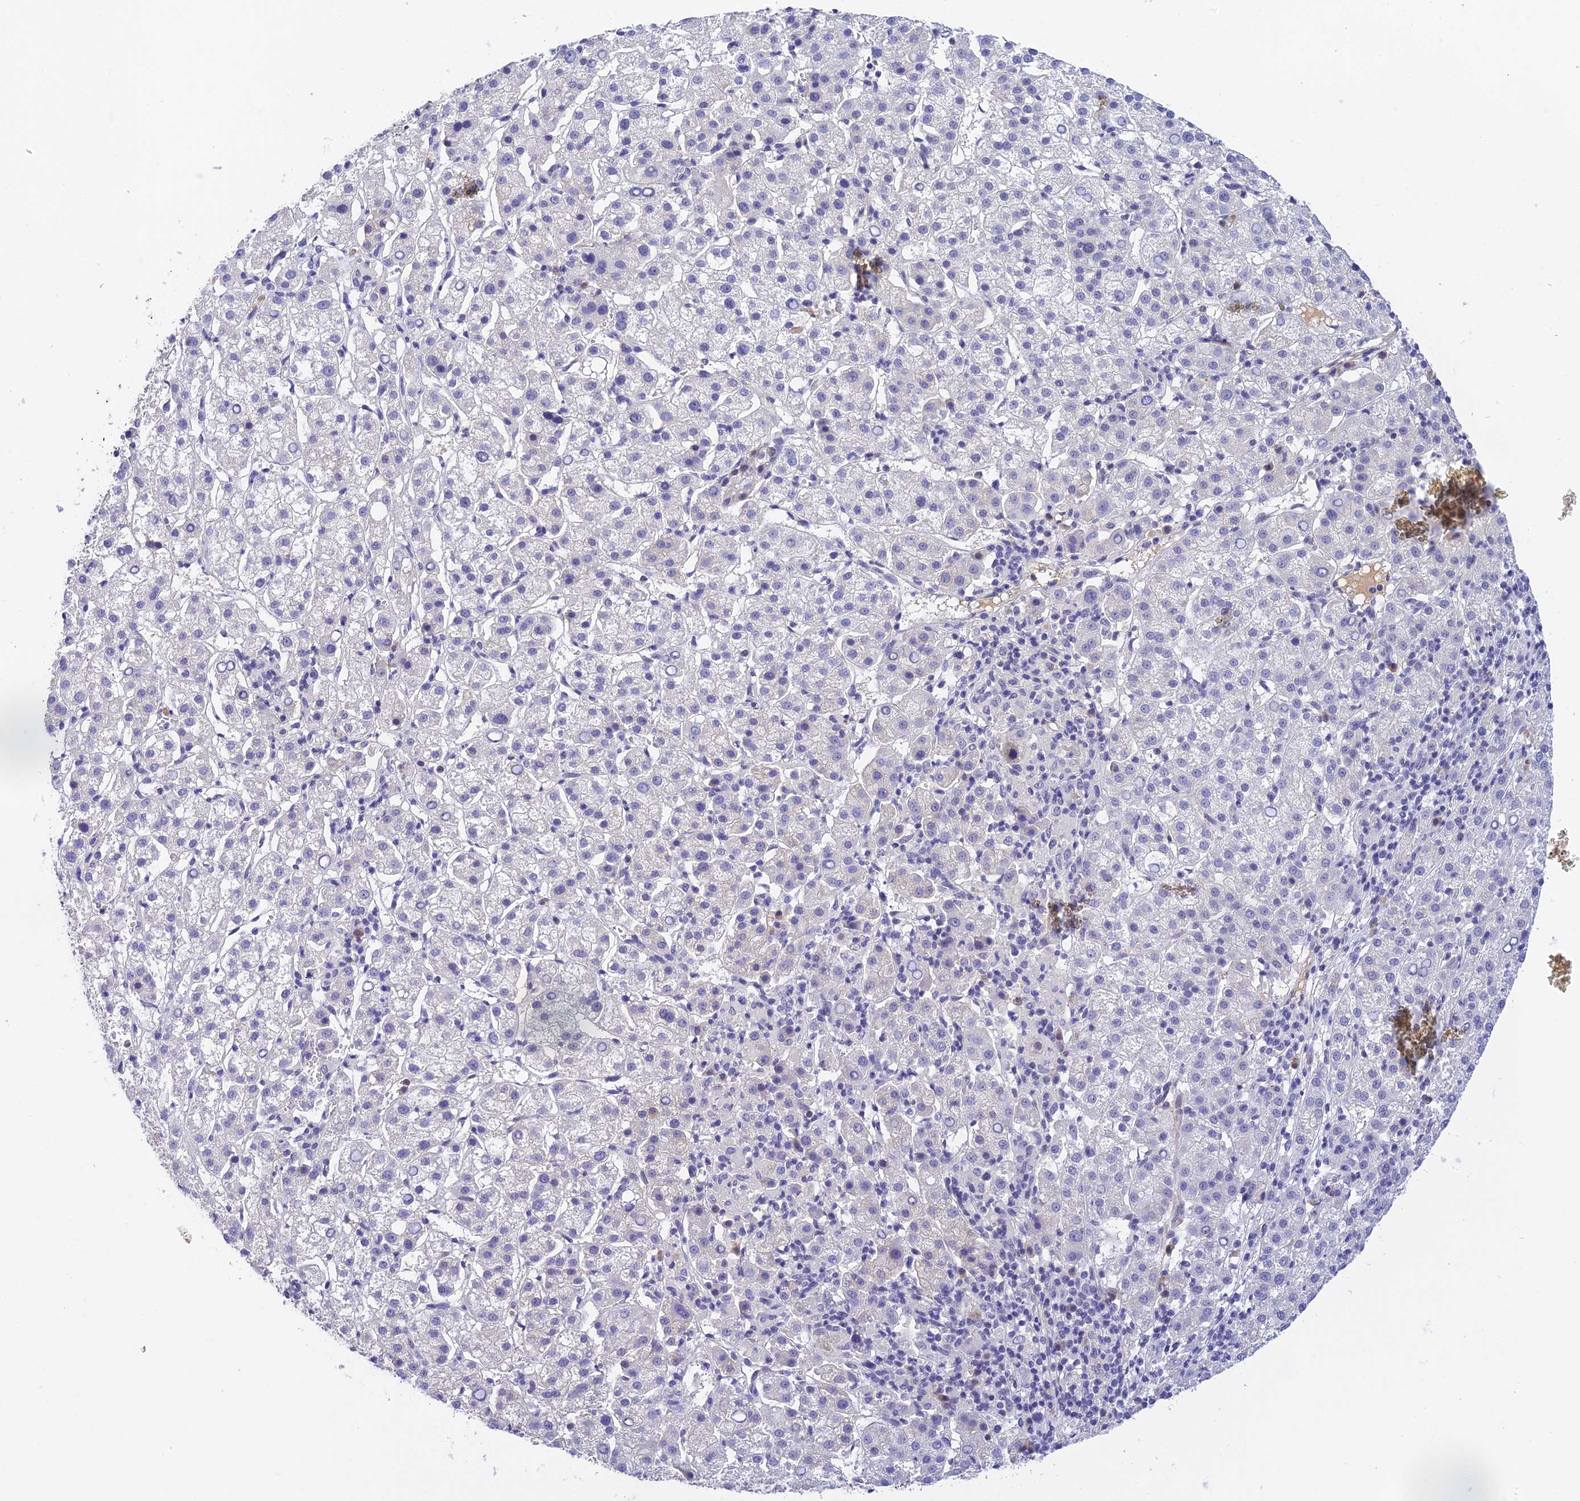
{"staining": {"intensity": "negative", "quantity": "none", "location": "none"}, "tissue": "liver cancer", "cell_type": "Tumor cells", "image_type": "cancer", "snomed": [{"axis": "morphology", "description": "Carcinoma, Hepatocellular, NOS"}, {"axis": "topography", "description": "Liver"}], "caption": "Photomicrograph shows no protein expression in tumor cells of liver cancer tissue.", "gene": "THAP11", "patient": {"sex": "female", "age": 58}}